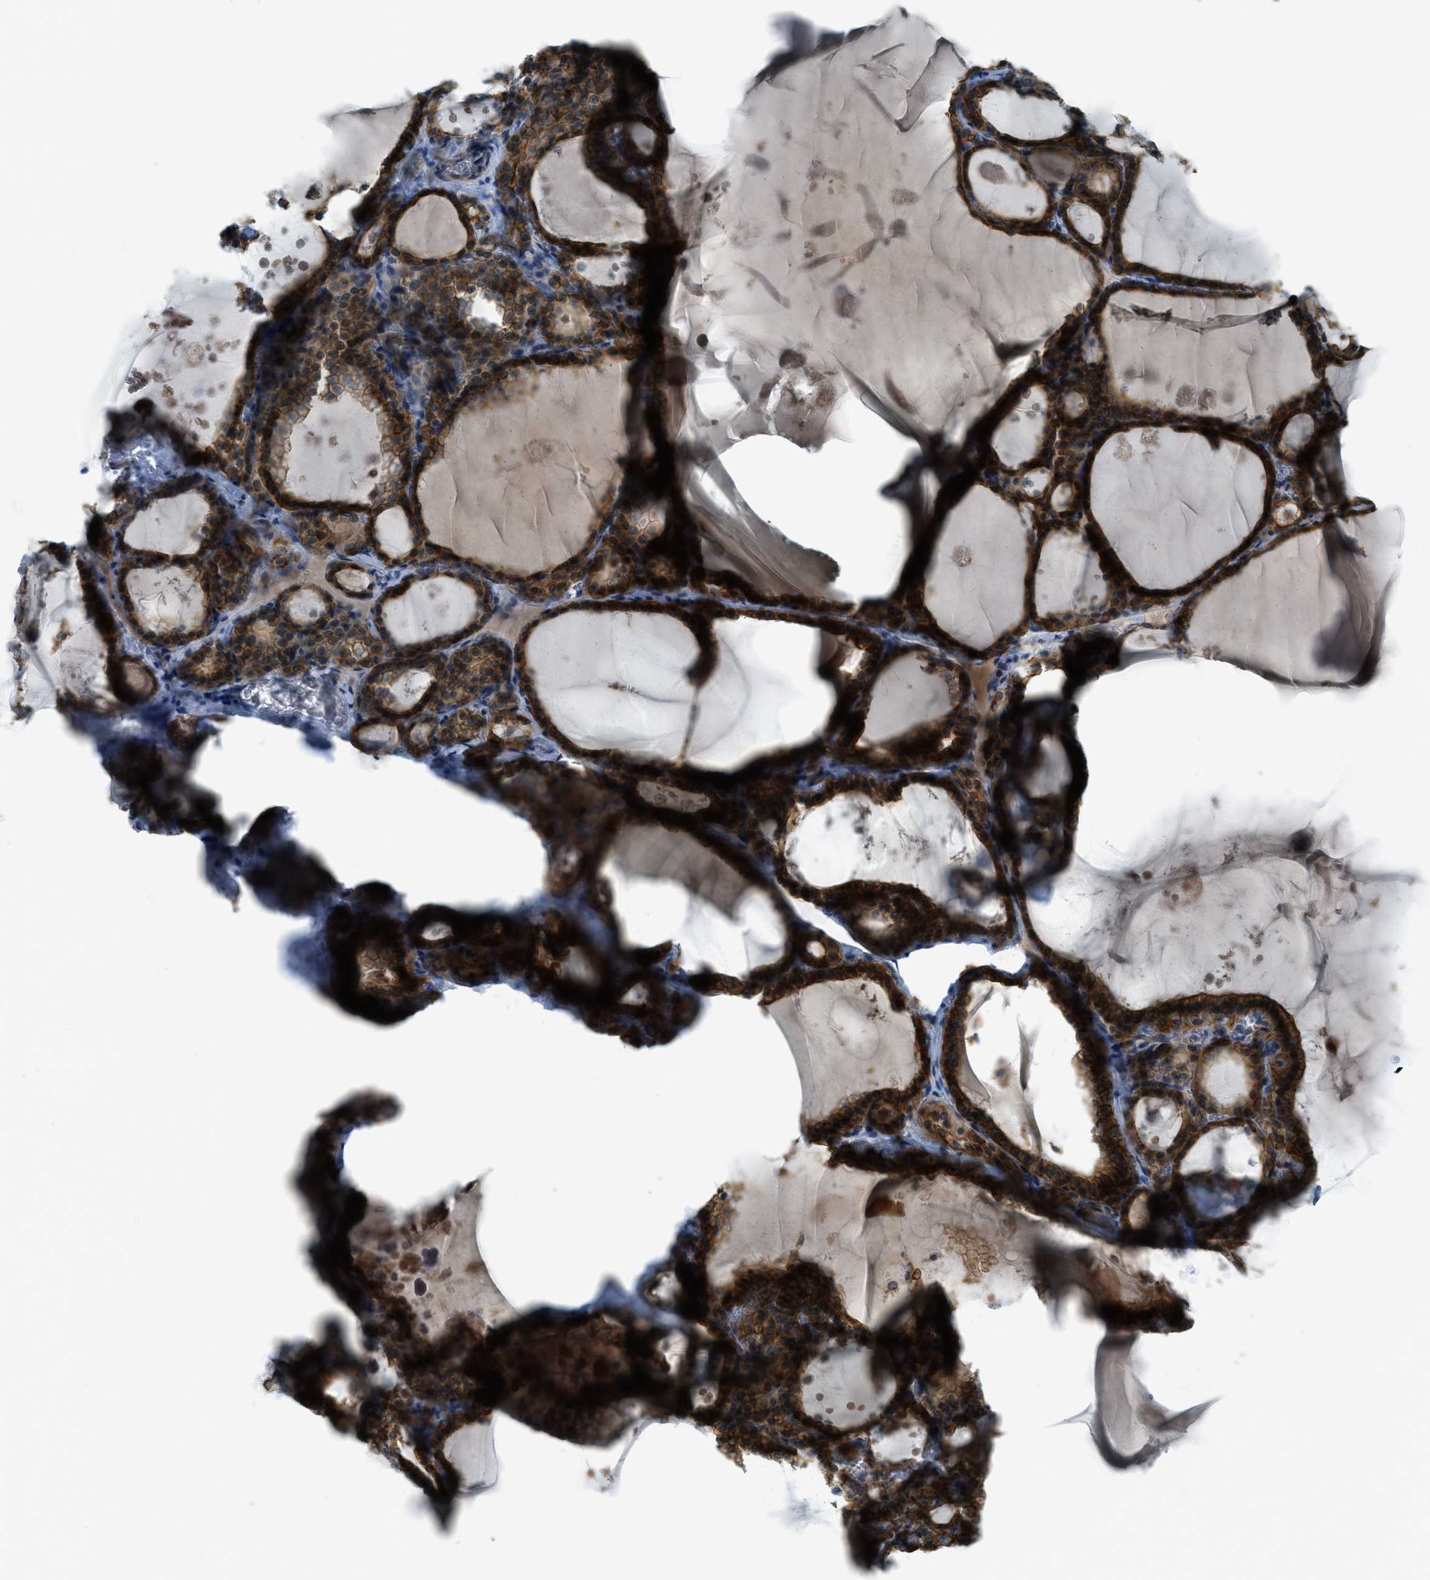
{"staining": {"intensity": "strong", "quantity": ">75%", "location": "cytoplasmic/membranous"}, "tissue": "thyroid gland", "cell_type": "Glandular cells", "image_type": "normal", "snomed": [{"axis": "morphology", "description": "Normal tissue, NOS"}, {"axis": "topography", "description": "Thyroid gland"}], "caption": "Unremarkable thyroid gland demonstrates strong cytoplasmic/membranous positivity in about >75% of glandular cells, visualized by immunohistochemistry.", "gene": "KLHL8", "patient": {"sex": "male", "age": 56}}